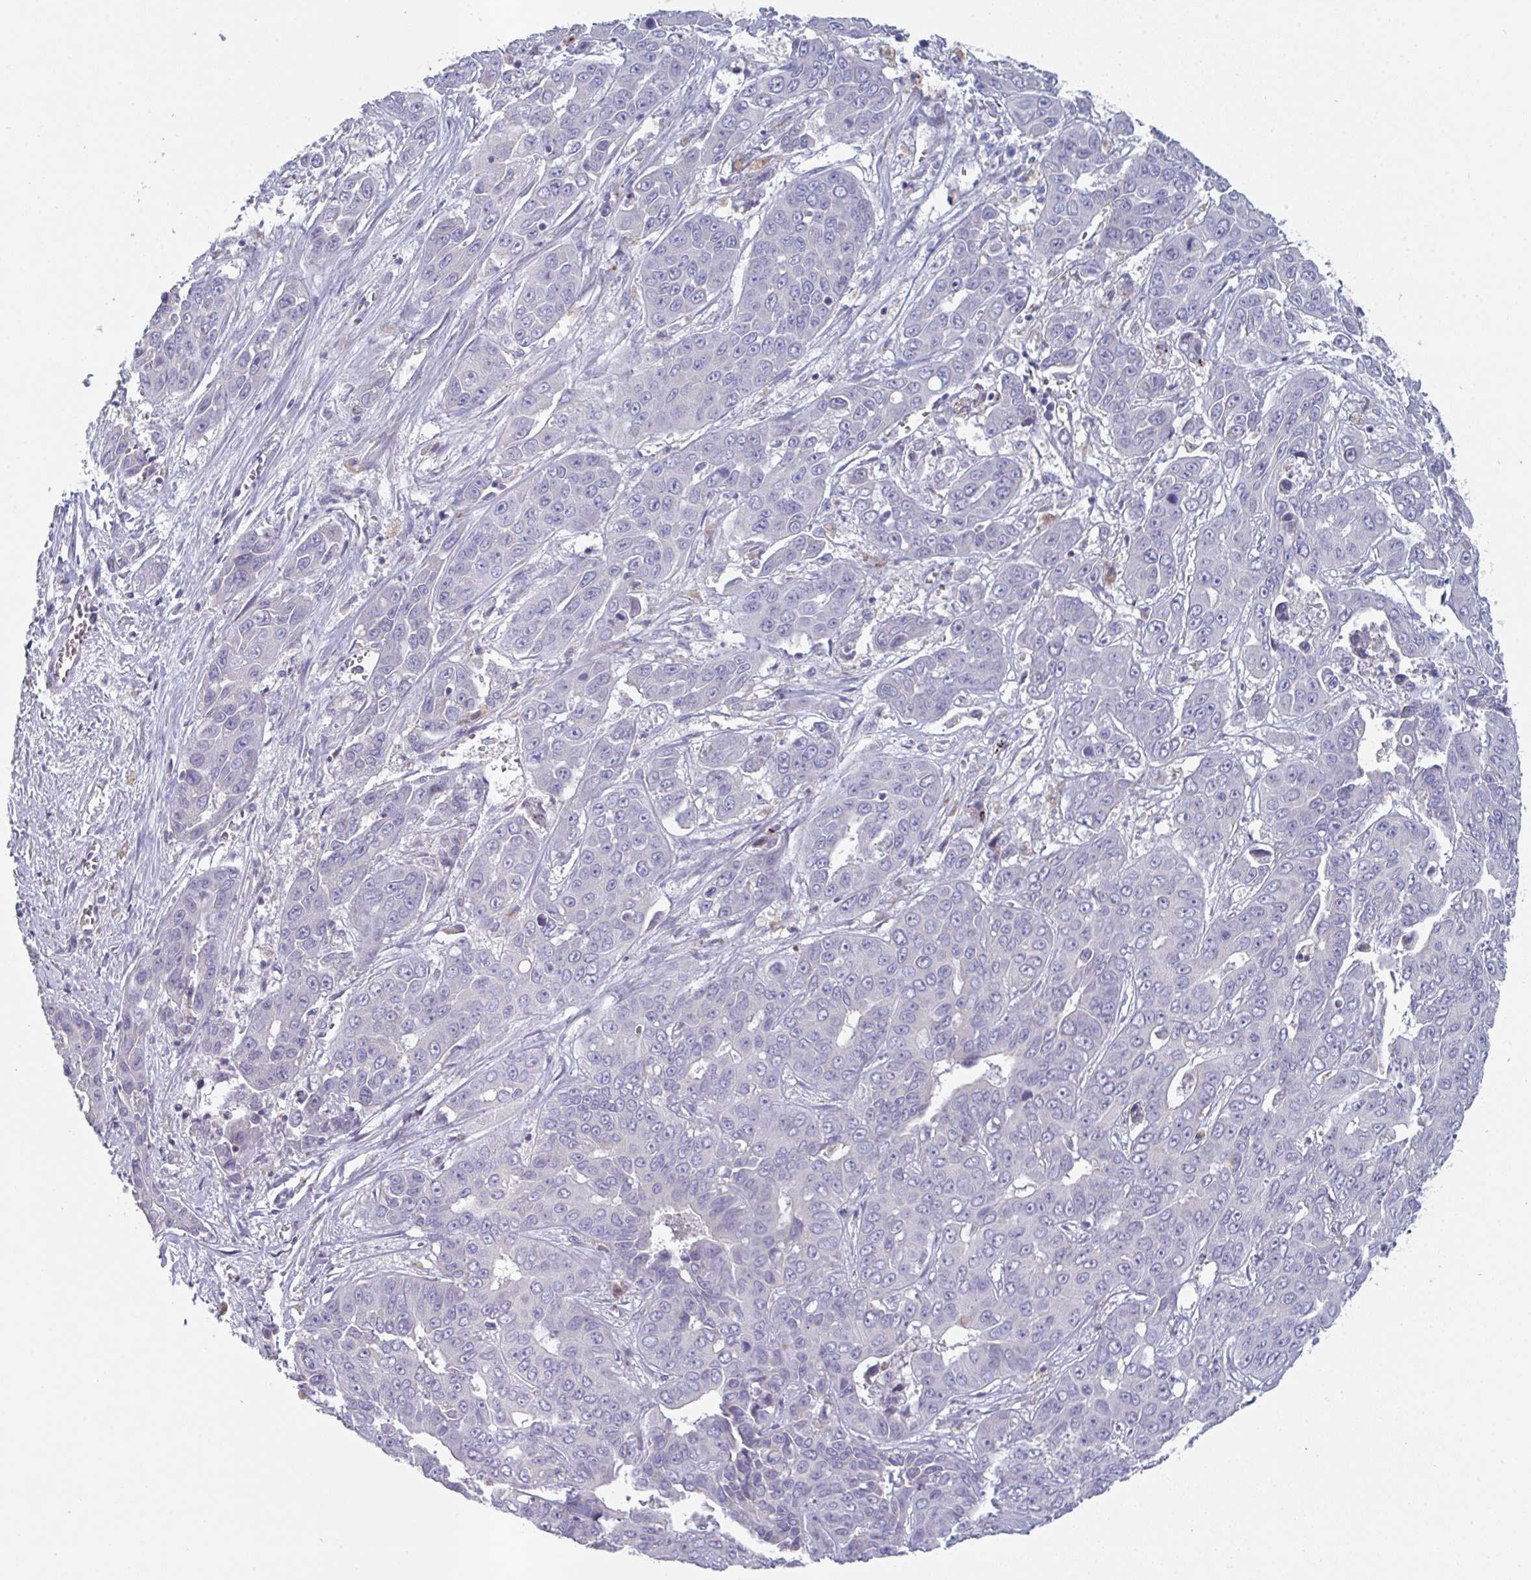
{"staining": {"intensity": "negative", "quantity": "none", "location": "none"}, "tissue": "liver cancer", "cell_type": "Tumor cells", "image_type": "cancer", "snomed": [{"axis": "morphology", "description": "Cholangiocarcinoma"}, {"axis": "topography", "description": "Liver"}], "caption": "Tumor cells show no significant protein staining in cholangiocarcinoma (liver).", "gene": "HGFAC", "patient": {"sex": "female", "age": 52}}